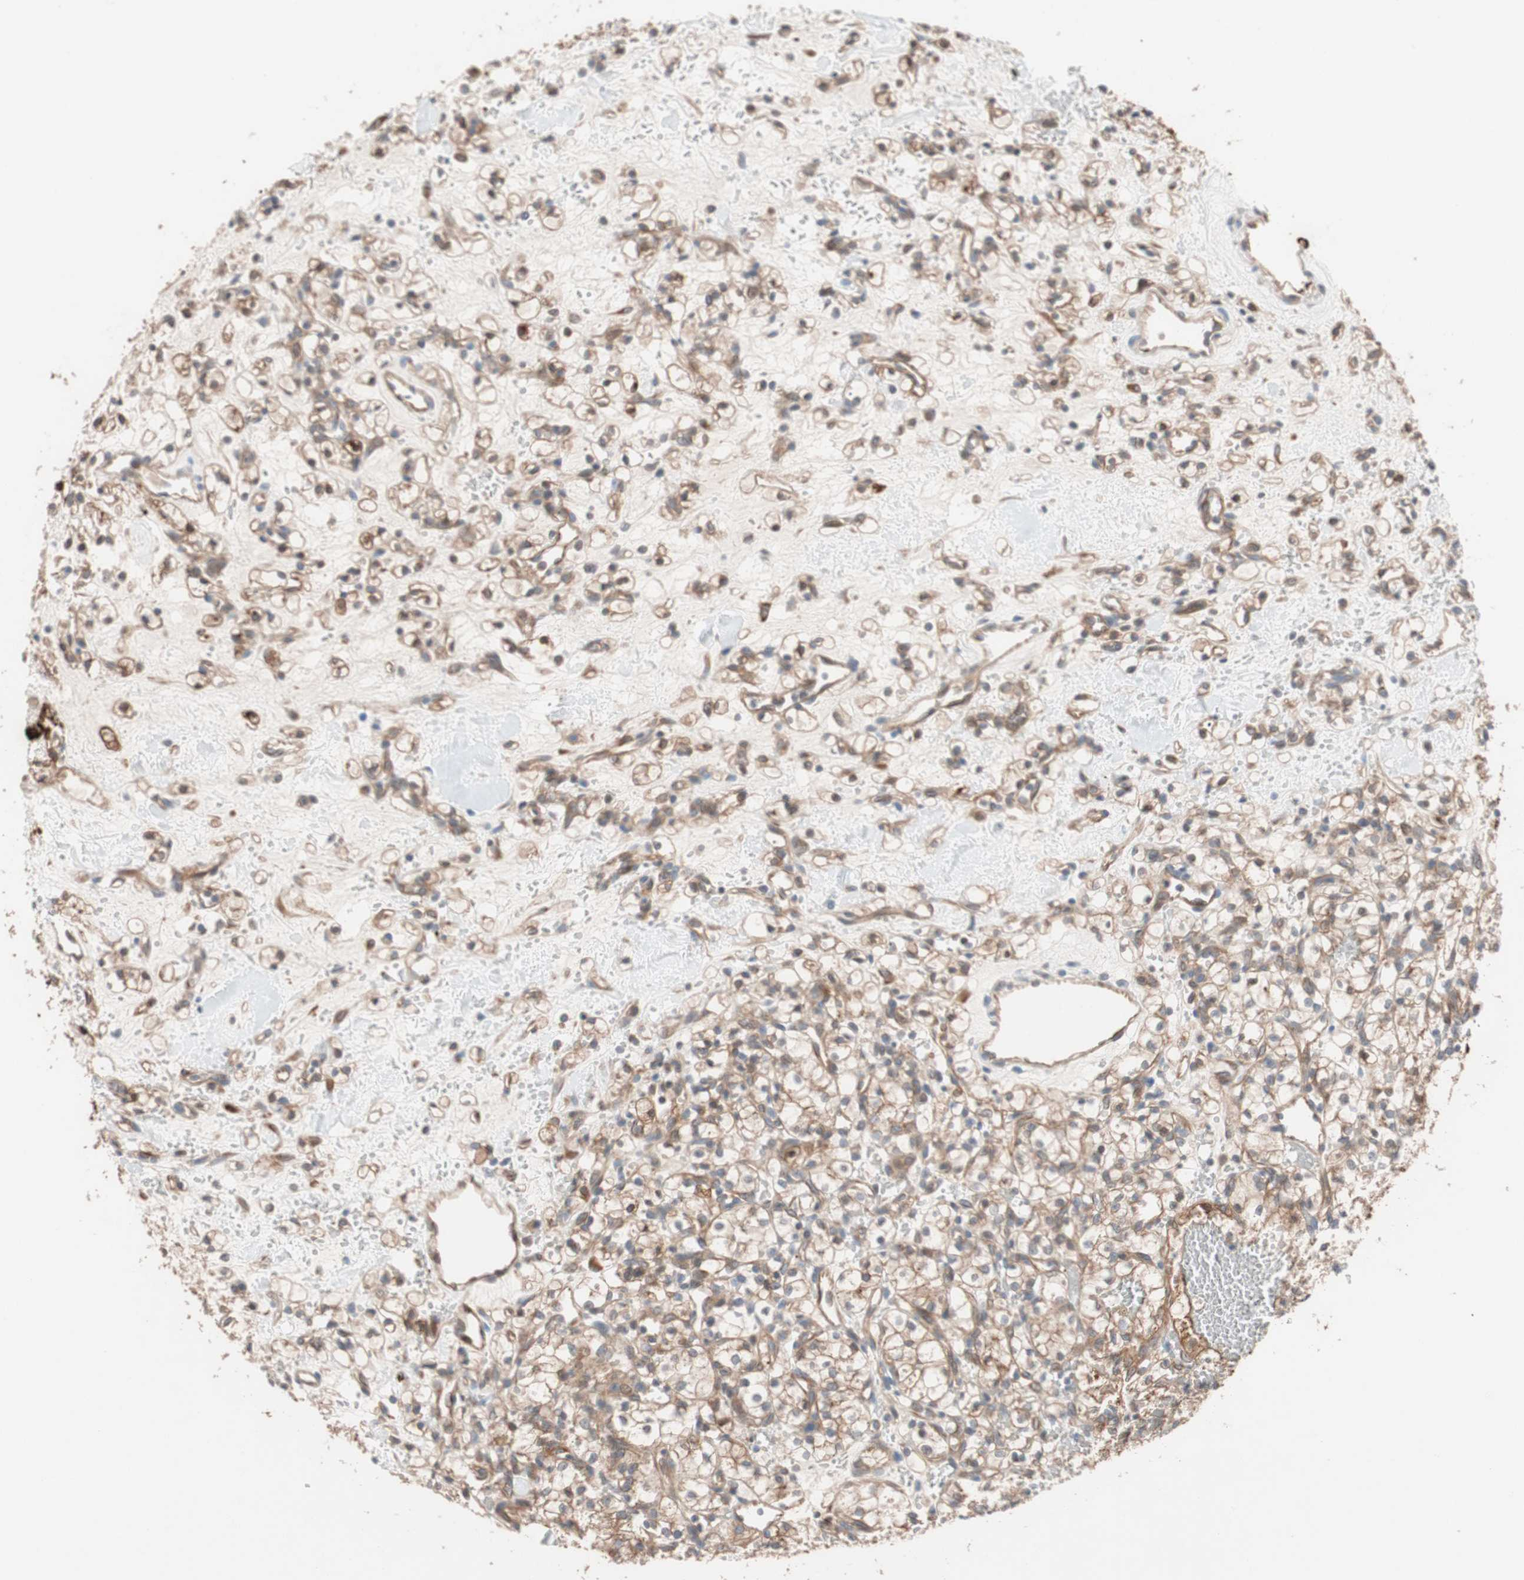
{"staining": {"intensity": "moderate", "quantity": ">75%", "location": "cytoplasmic/membranous"}, "tissue": "renal cancer", "cell_type": "Tumor cells", "image_type": "cancer", "snomed": [{"axis": "morphology", "description": "Adenocarcinoma, NOS"}, {"axis": "topography", "description": "Kidney"}], "caption": "Protein expression analysis of human renal cancer reveals moderate cytoplasmic/membranous staining in about >75% of tumor cells.", "gene": "SMG1", "patient": {"sex": "female", "age": 60}}